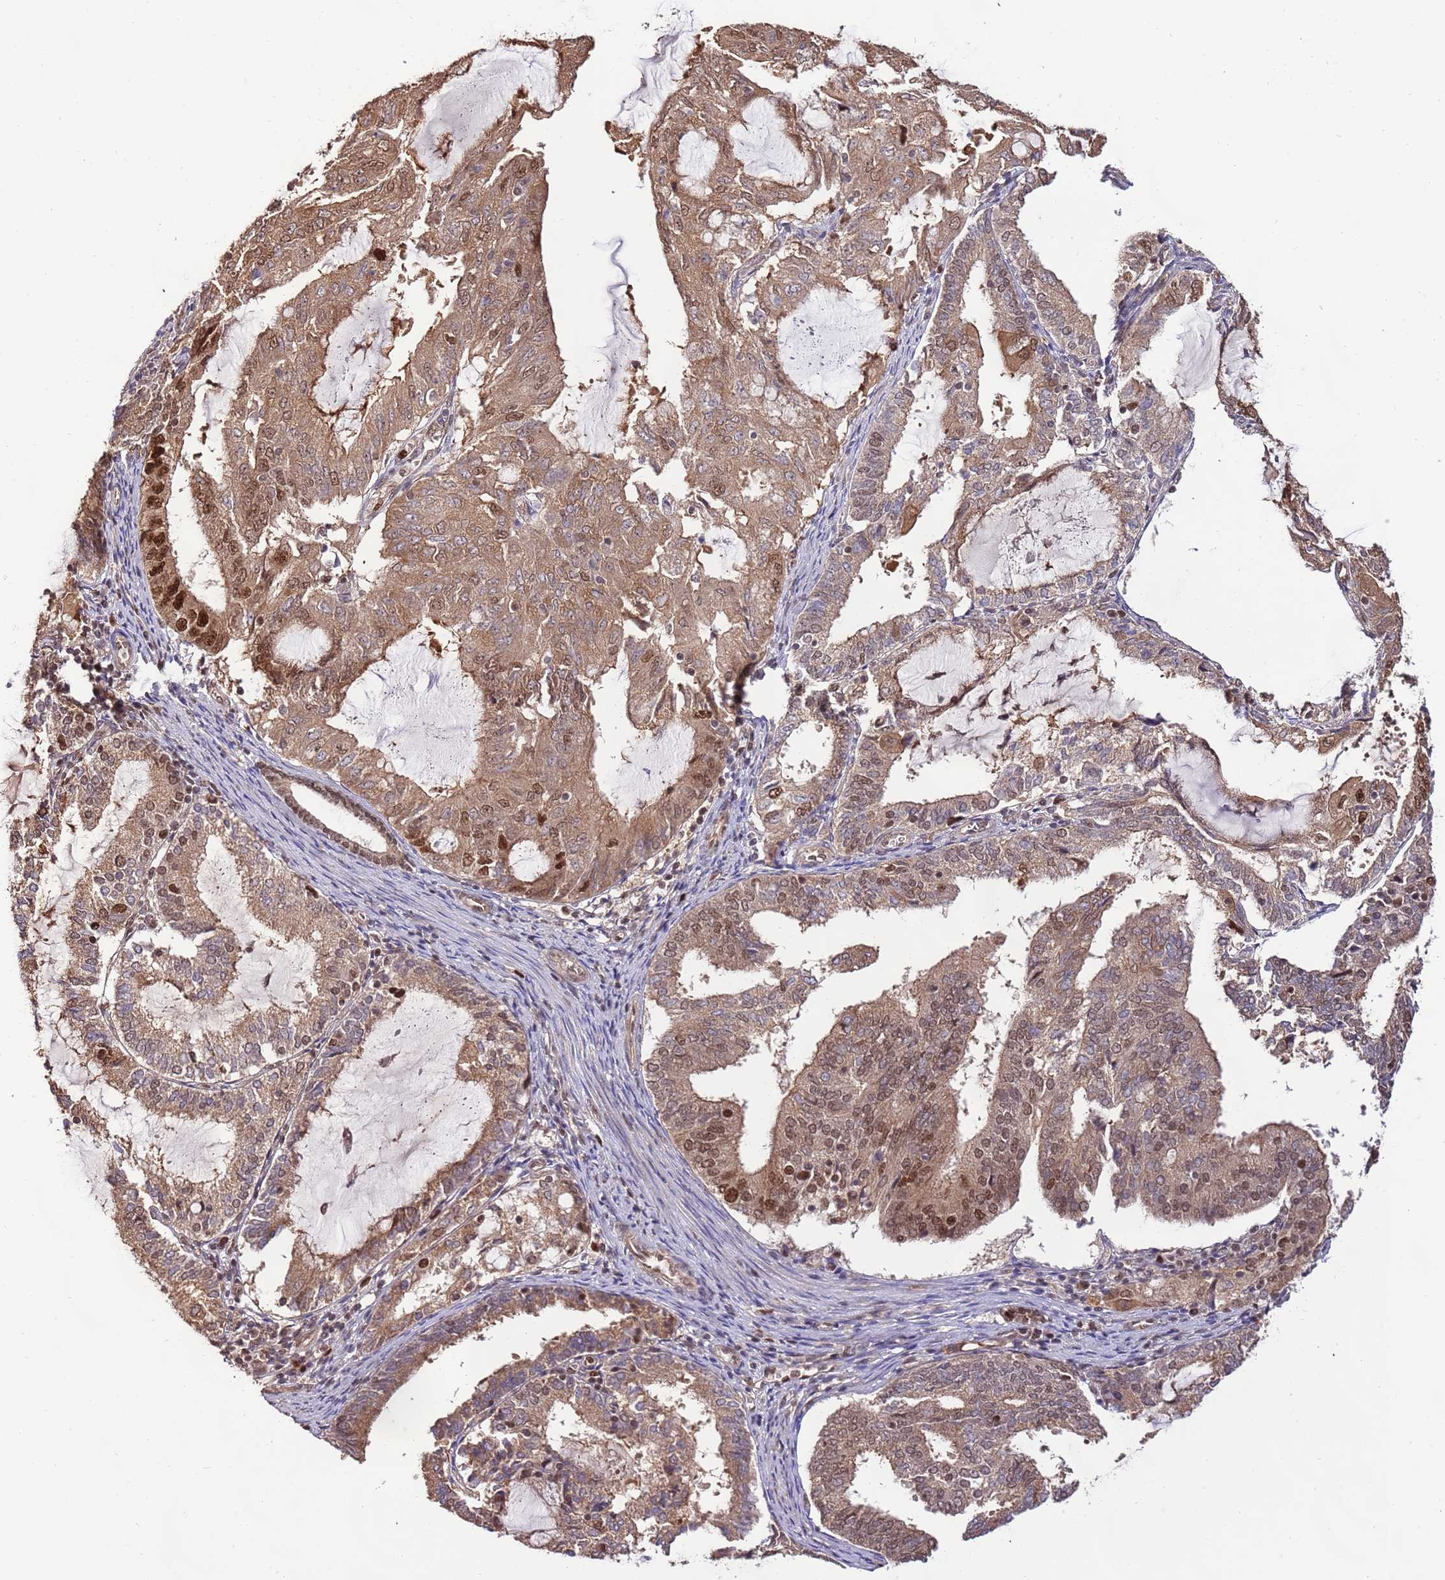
{"staining": {"intensity": "strong", "quantity": ">75%", "location": "cytoplasmic/membranous,nuclear"}, "tissue": "endometrial cancer", "cell_type": "Tumor cells", "image_type": "cancer", "snomed": [{"axis": "morphology", "description": "Adenocarcinoma, NOS"}, {"axis": "topography", "description": "Endometrium"}], "caption": "A high amount of strong cytoplasmic/membranous and nuclear positivity is appreciated in about >75% of tumor cells in endometrial cancer tissue.", "gene": "RIF1", "patient": {"sex": "female", "age": 81}}